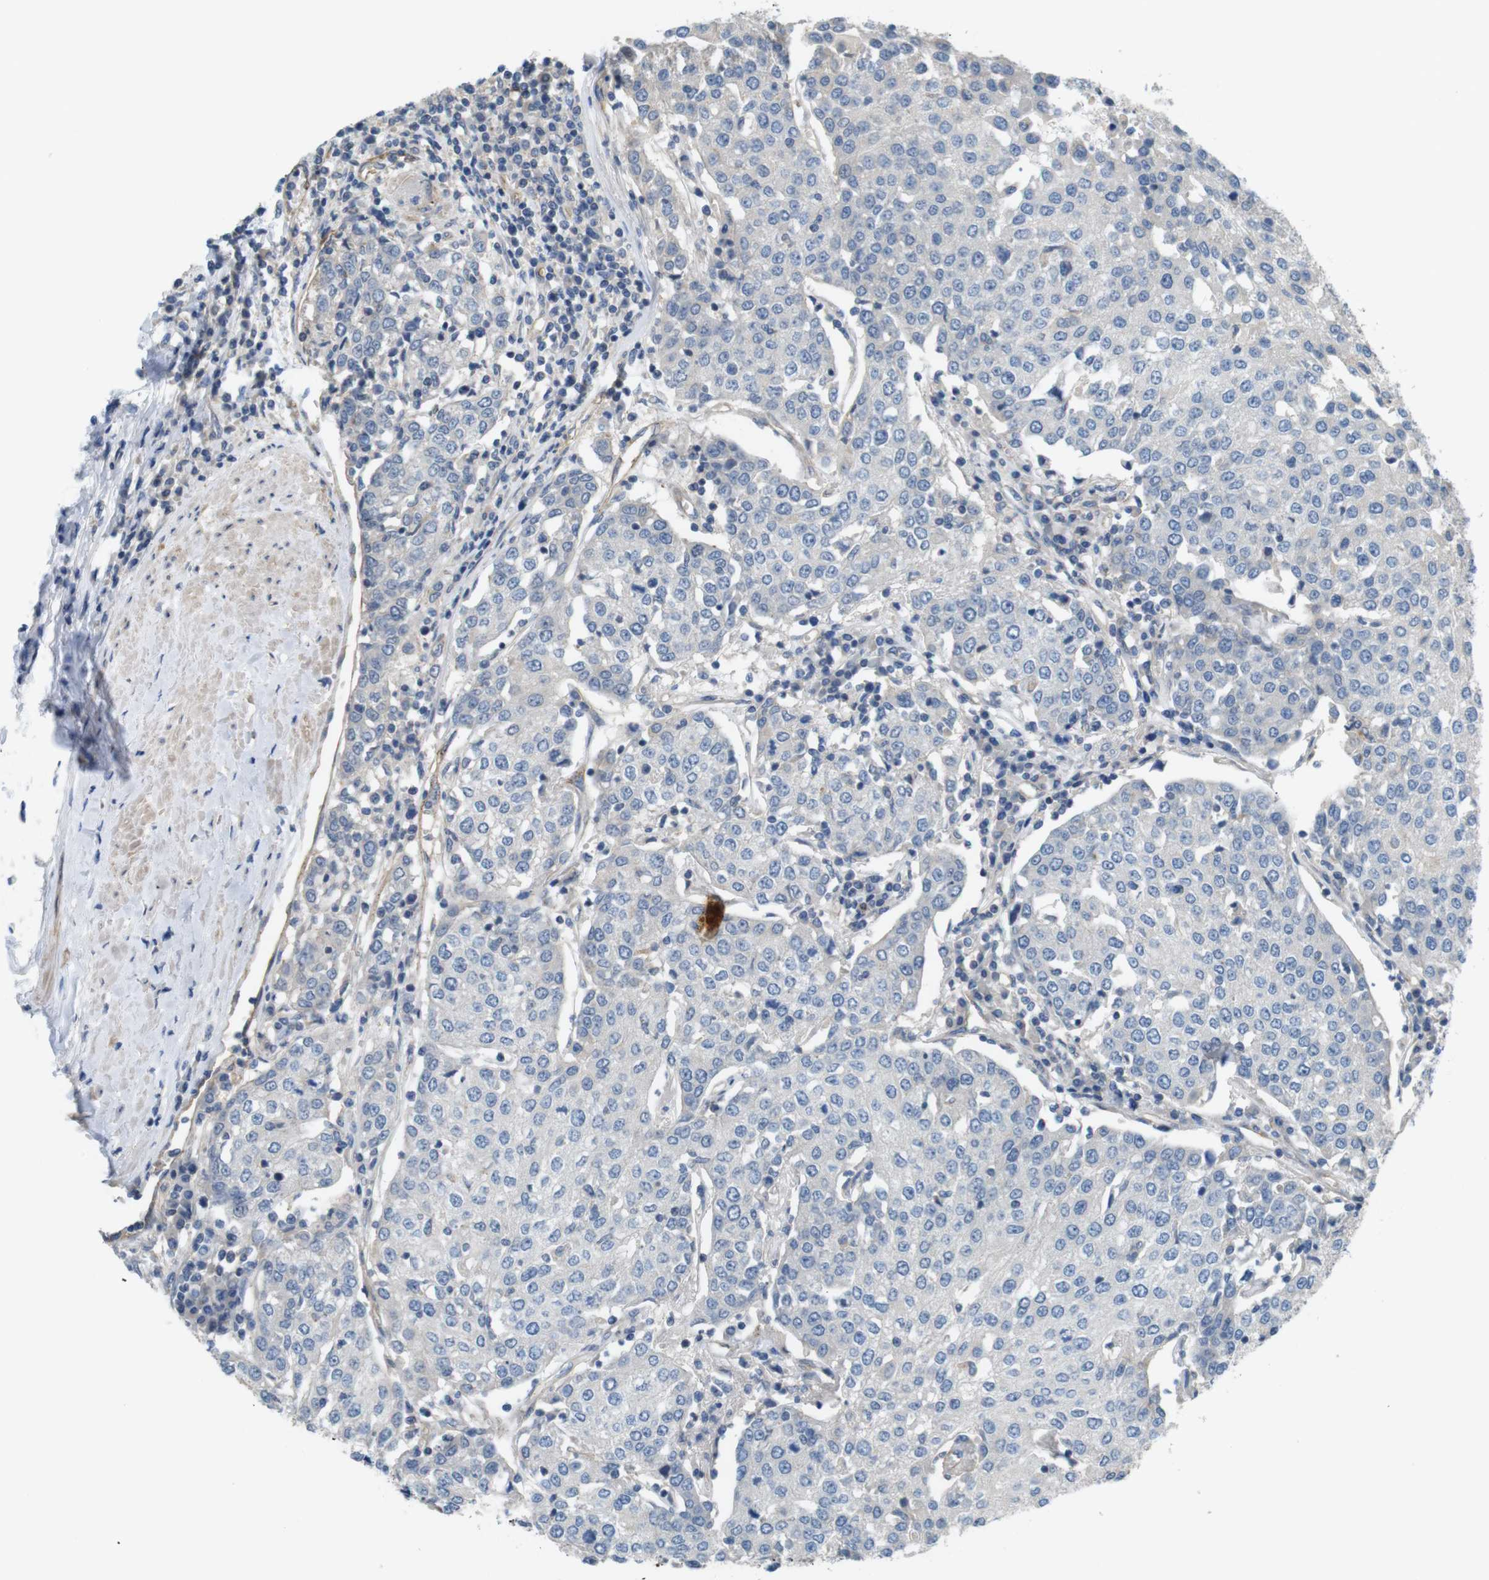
{"staining": {"intensity": "negative", "quantity": "none", "location": "none"}, "tissue": "urothelial cancer", "cell_type": "Tumor cells", "image_type": "cancer", "snomed": [{"axis": "morphology", "description": "Urothelial carcinoma, High grade"}, {"axis": "topography", "description": "Urinary bladder"}], "caption": "Immunohistochemical staining of high-grade urothelial carcinoma displays no significant positivity in tumor cells. Brightfield microscopy of IHC stained with DAB (3,3'-diaminobenzidine) (brown) and hematoxylin (blue), captured at high magnification.", "gene": "BVES", "patient": {"sex": "female", "age": 85}}